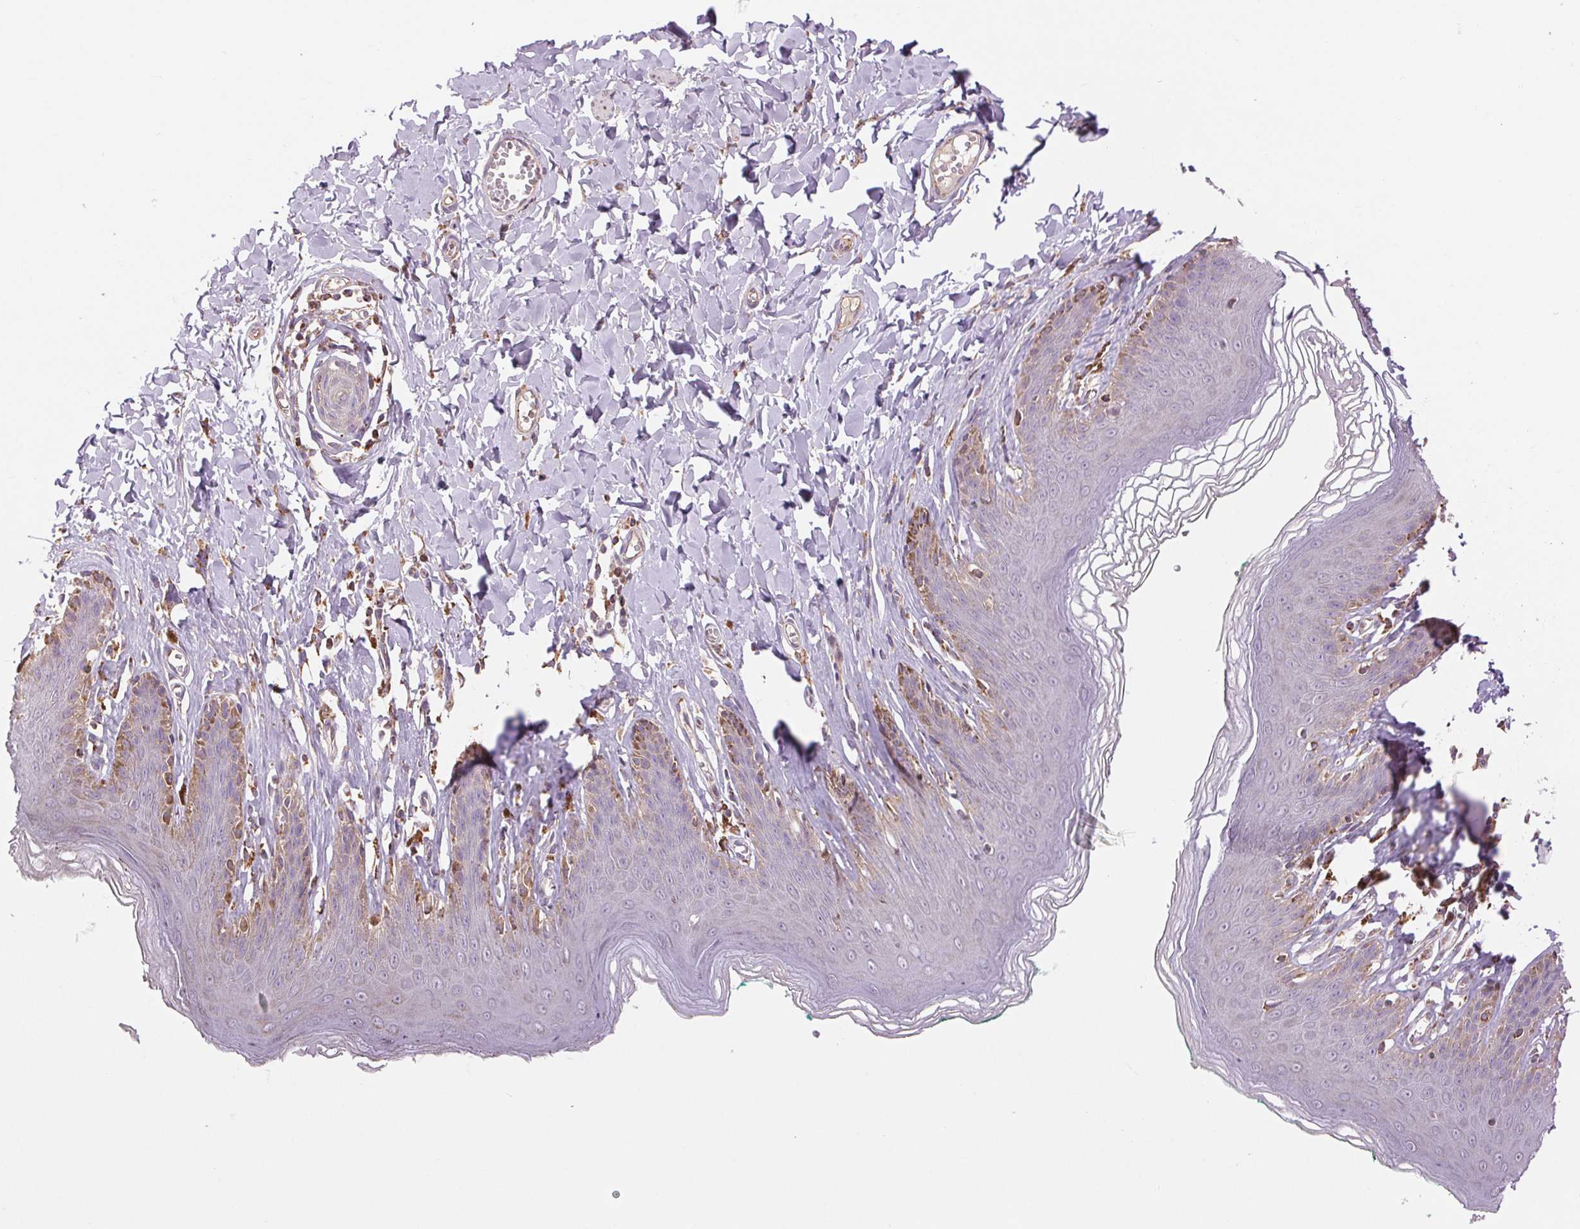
{"staining": {"intensity": "weak", "quantity": "25%-75%", "location": "cytoplasmic/membranous"}, "tissue": "skin", "cell_type": "Epidermal cells", "image_type": "normal", "snomed": [{"axis": "morphology", "description": "Normal tissue, NOS"}, {"axis": "topography", "description": "Vulva"}, {"axis": "topography", "description": "Peripheral nerve tissue"}], "caption": "Protein staining of normal skin shows weak cytoplasmic/membranous staining in approximately 25%-75% of epidermal cells.", "gene": "DGUOK", "patient": {"sex": "female", "age": 66}}